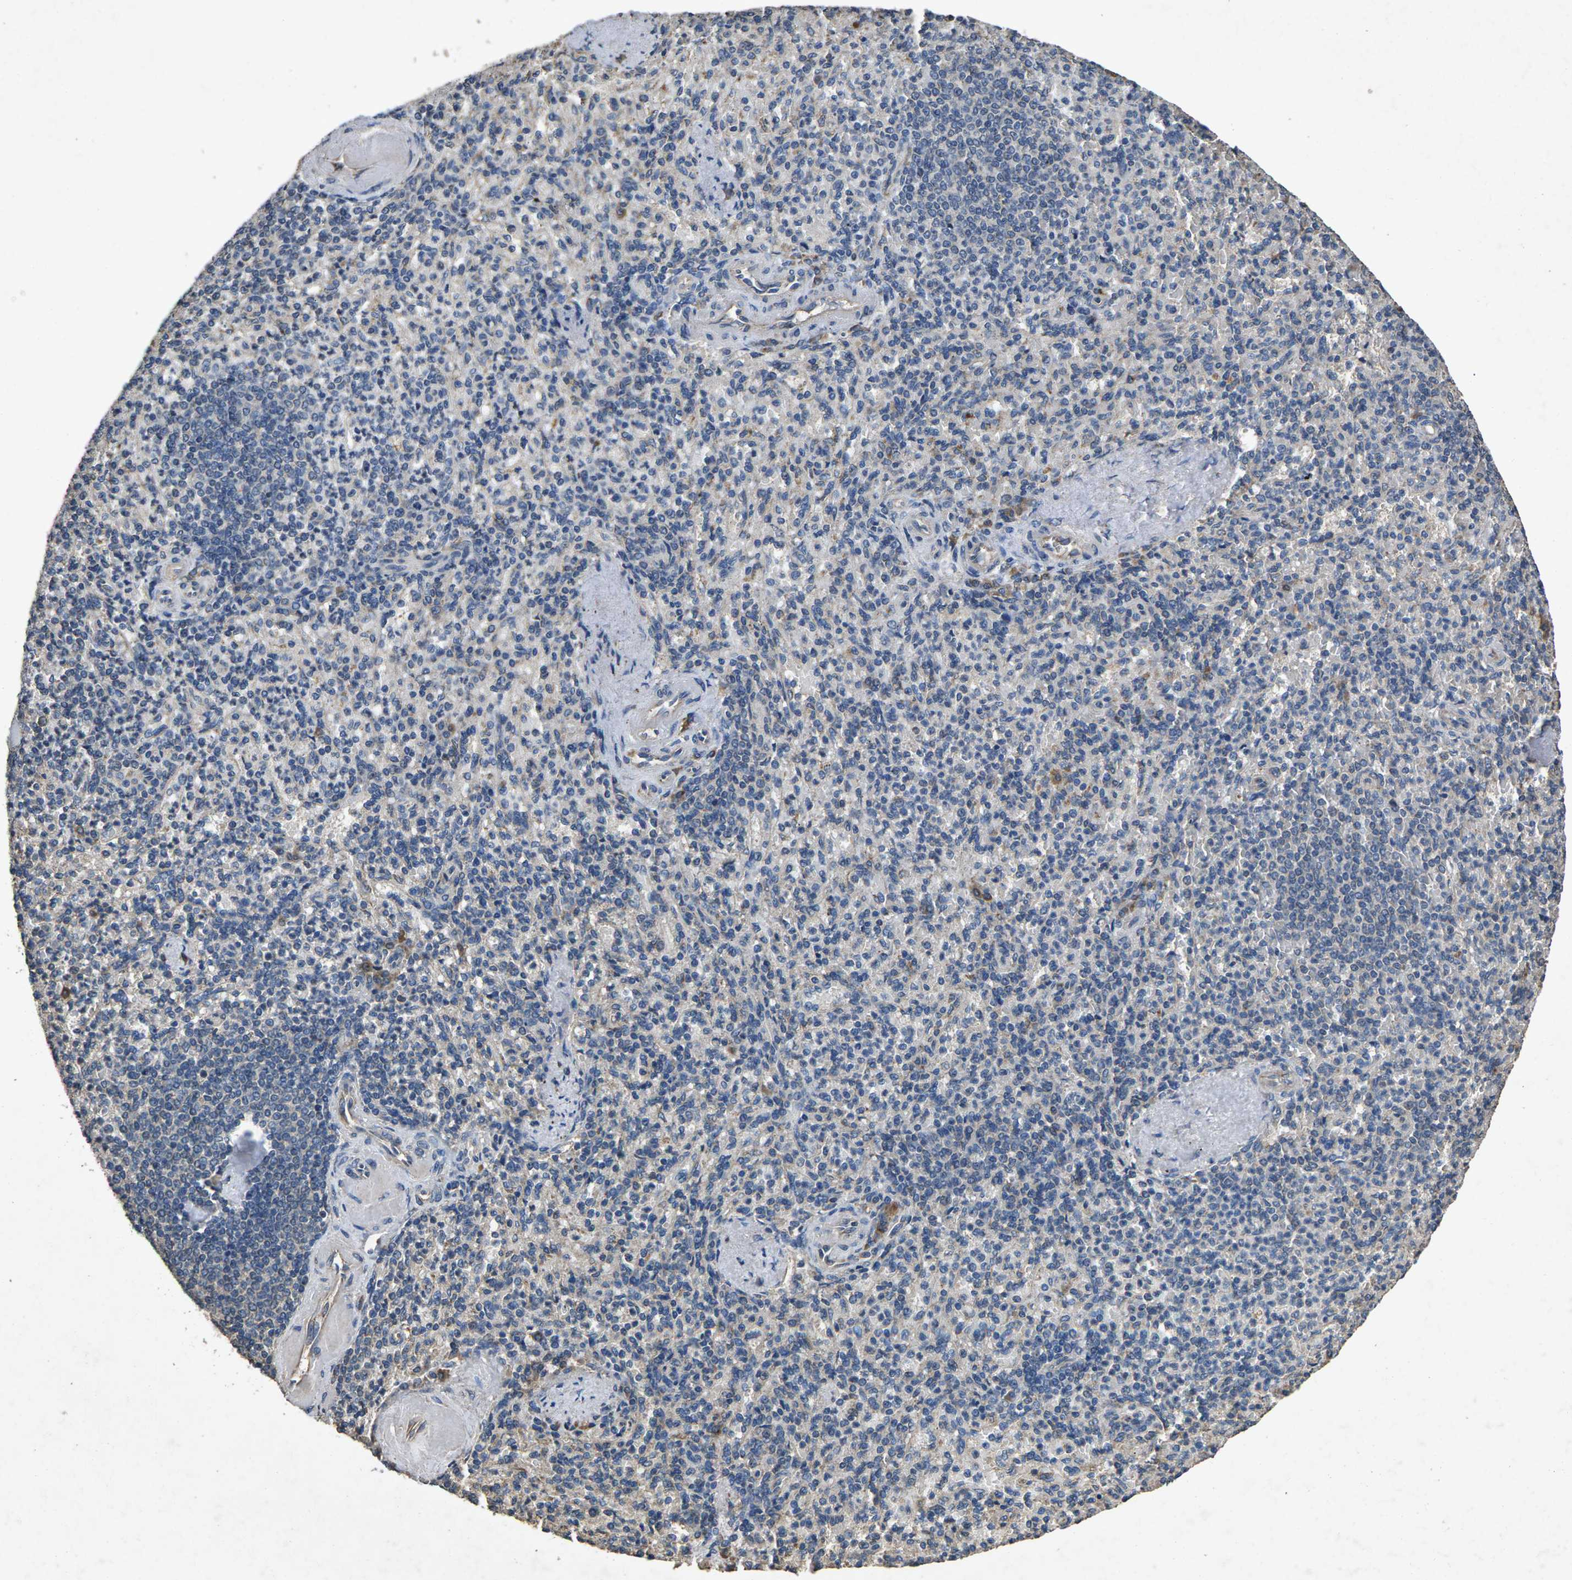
{"staining": {"intensity": "moderate", "quantity": "<25%", "location": "cytoplasmic/membranous"}, "tissue": "spleen", "cell_type": "Cells in red pulp", "image_type": "normal", "snomed": [{"axis": "morphology", "description": "Normal tissue, NOS"}, {"axis": "topography", "description": "Spleen"}], "caption": "IHC image of normal spleen: human spleen stained using IHC exhibits low levels of moderate protein expression localized specifically in the cytoplasmic/membranous of cells in red pulp, appearing as a cytoplasmic/membranous brown color.", "gene": "B4GAT1", "patient": {"sex": "female", "age": 74}}